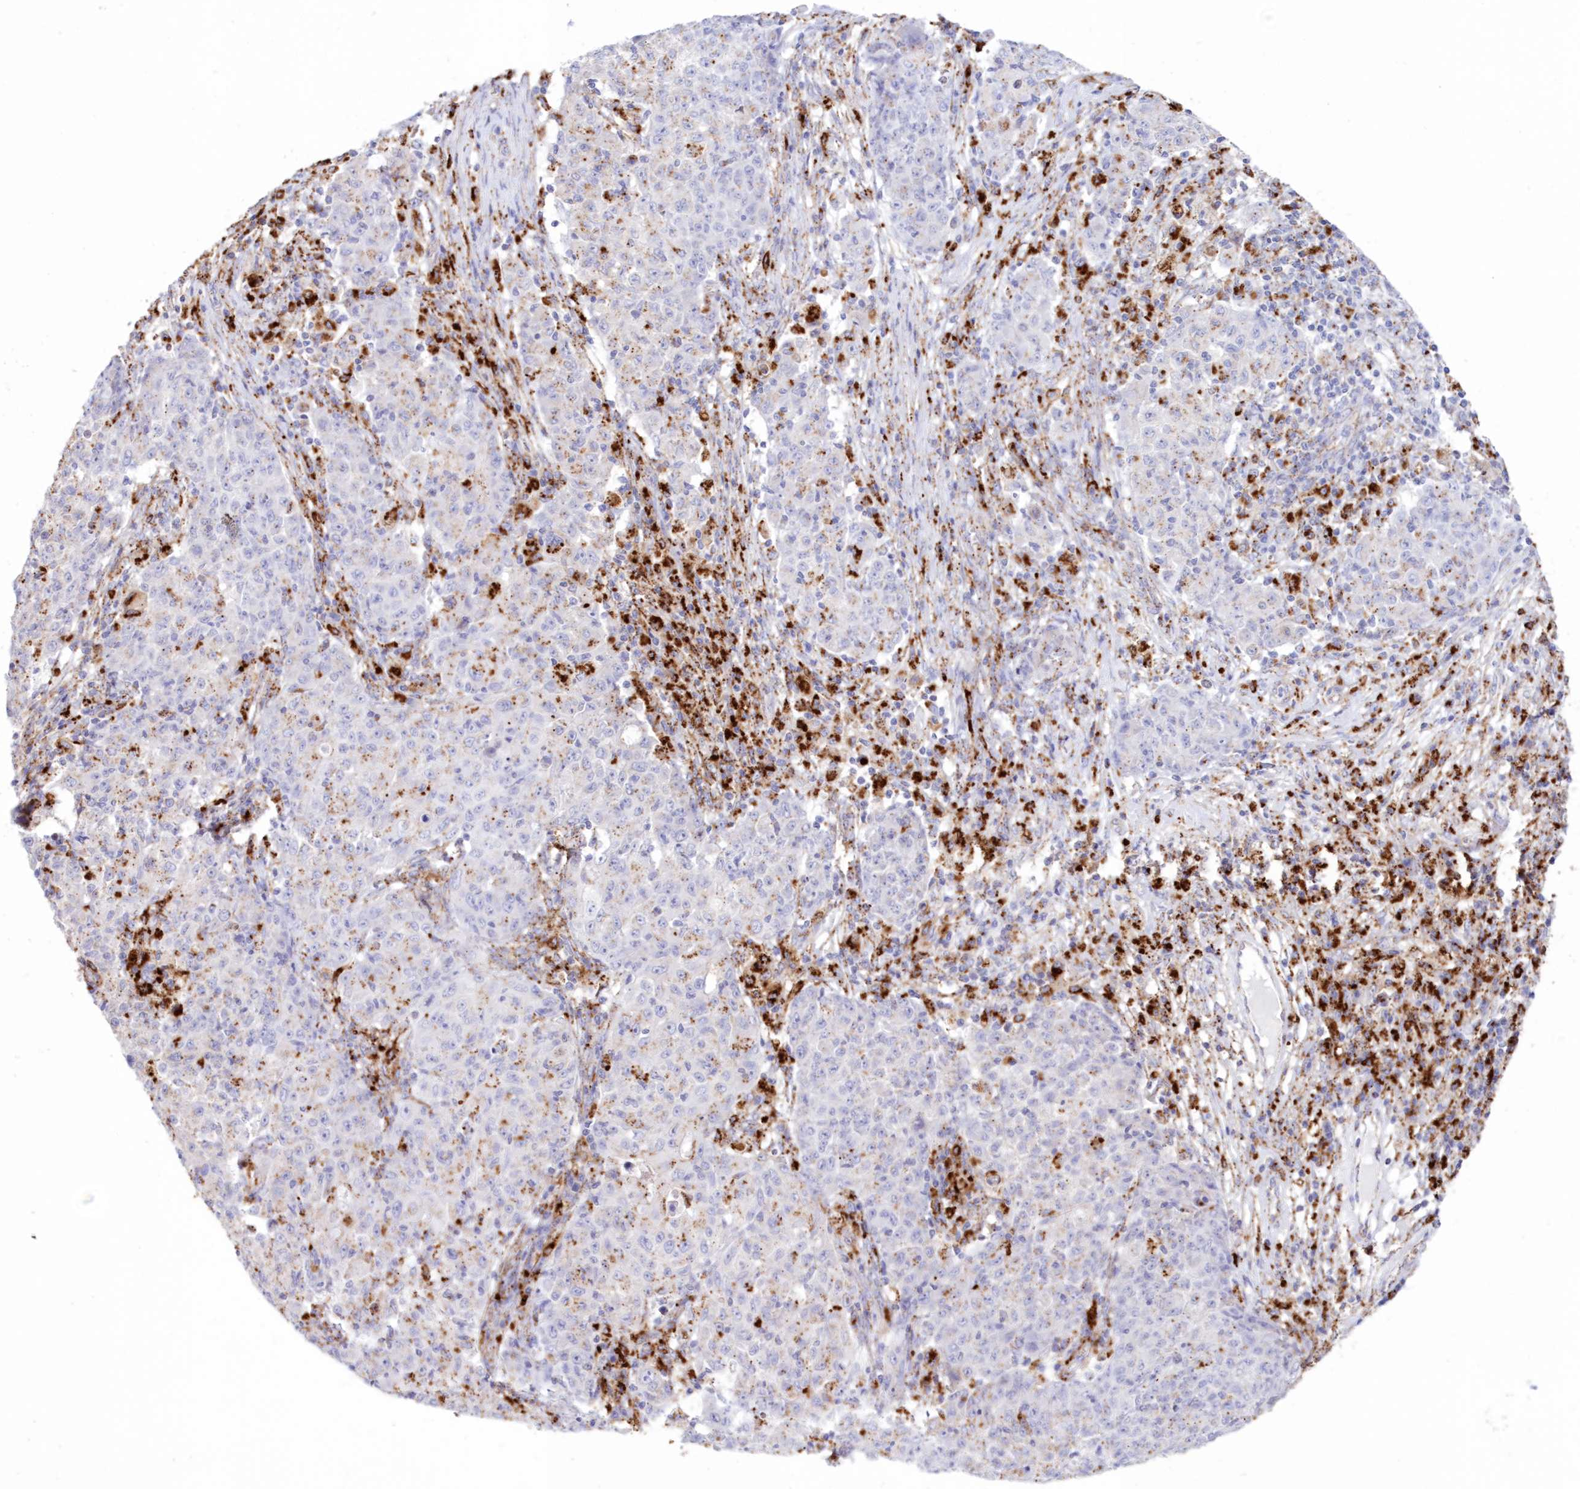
{"staining": {"intensity": "weak", "quantity": "<25%", "location": "cytoplasmic/membranous"}, "tissue": "ovarian cancer", "cell_type": "Tumor cells", "image_type": "cancer", "snomed": [{"axis": "morphology", "description": "Carcinoma, endometroid"}, {"axis": "topography", "description": "Ovary"}], "caption": "Immunohistochemical staining of ovarian cancer shows no significant staining in tumor cells.", "gene": "TPP1", "patient": {"sex": "female", "age": 42}}